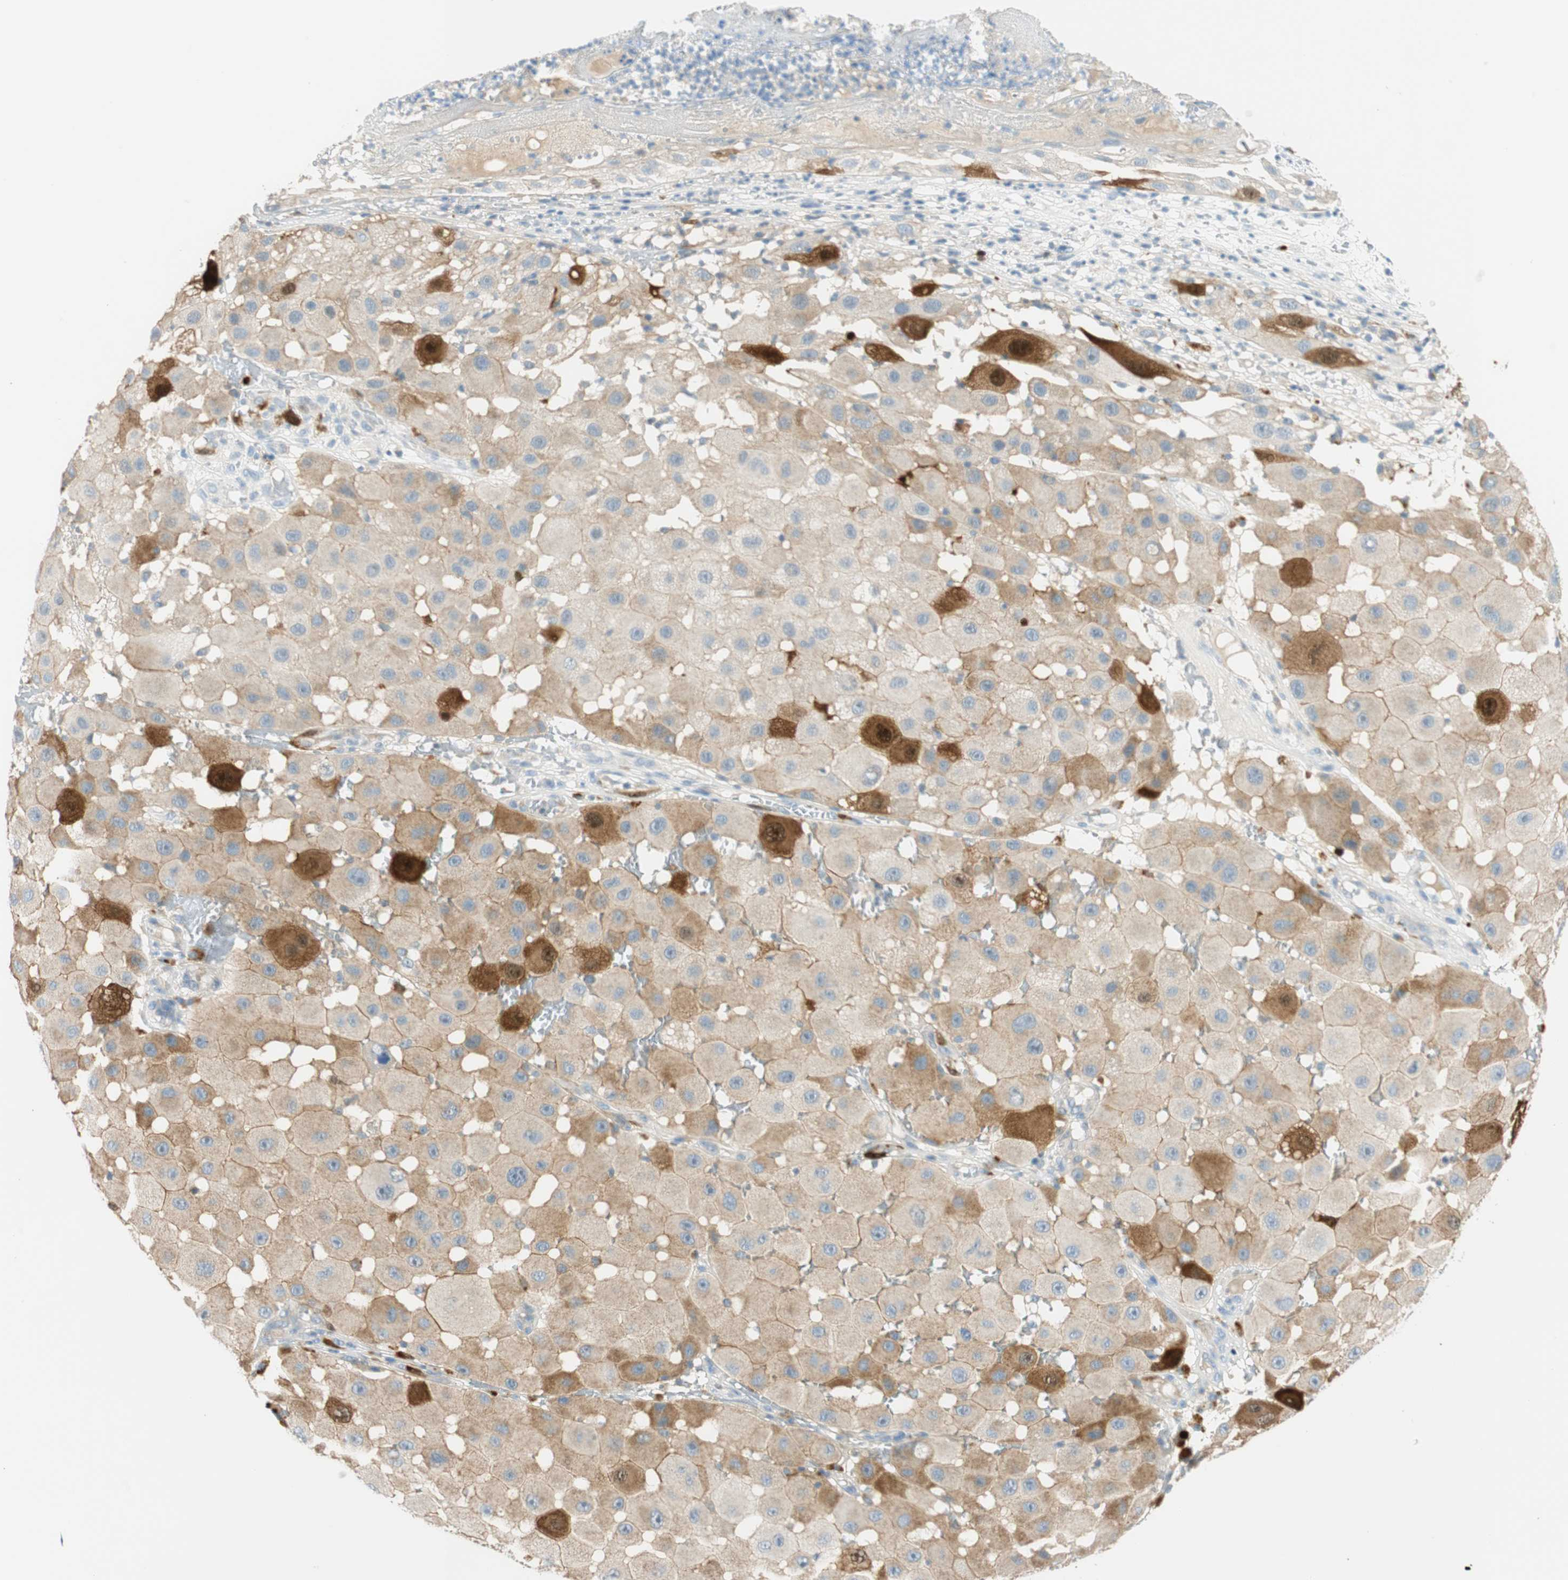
{"staining": {"intensity": "strong", "quantity": "<25%", "location": "cytoplasmic/membranous,nuclear"}, "tissue": "melanoma", "cell_type": "Tumor cells", "image_type": "cancer", "snomed": [{"axis": "morphology", "description": "Malignant melanoma, NOS"}, {"axis": "topography", "description": "Skin"}], "caption": "Immunohistochemistry (IHC) (DAB (3,3'-diaminobenzidine)) staining of human malignant melanoma exhibits strong cytoplasmic/membranous and nuclear protein positivity in about <25% of tumor cells. Using DAB (3,3'-diaminobenzidine) (brown) and hematoxylin (blue) stains, captured at high magnification using brightfield microscopy.", "gene": "PTTG1", "patient": {"sex": "female", "age": 81}}